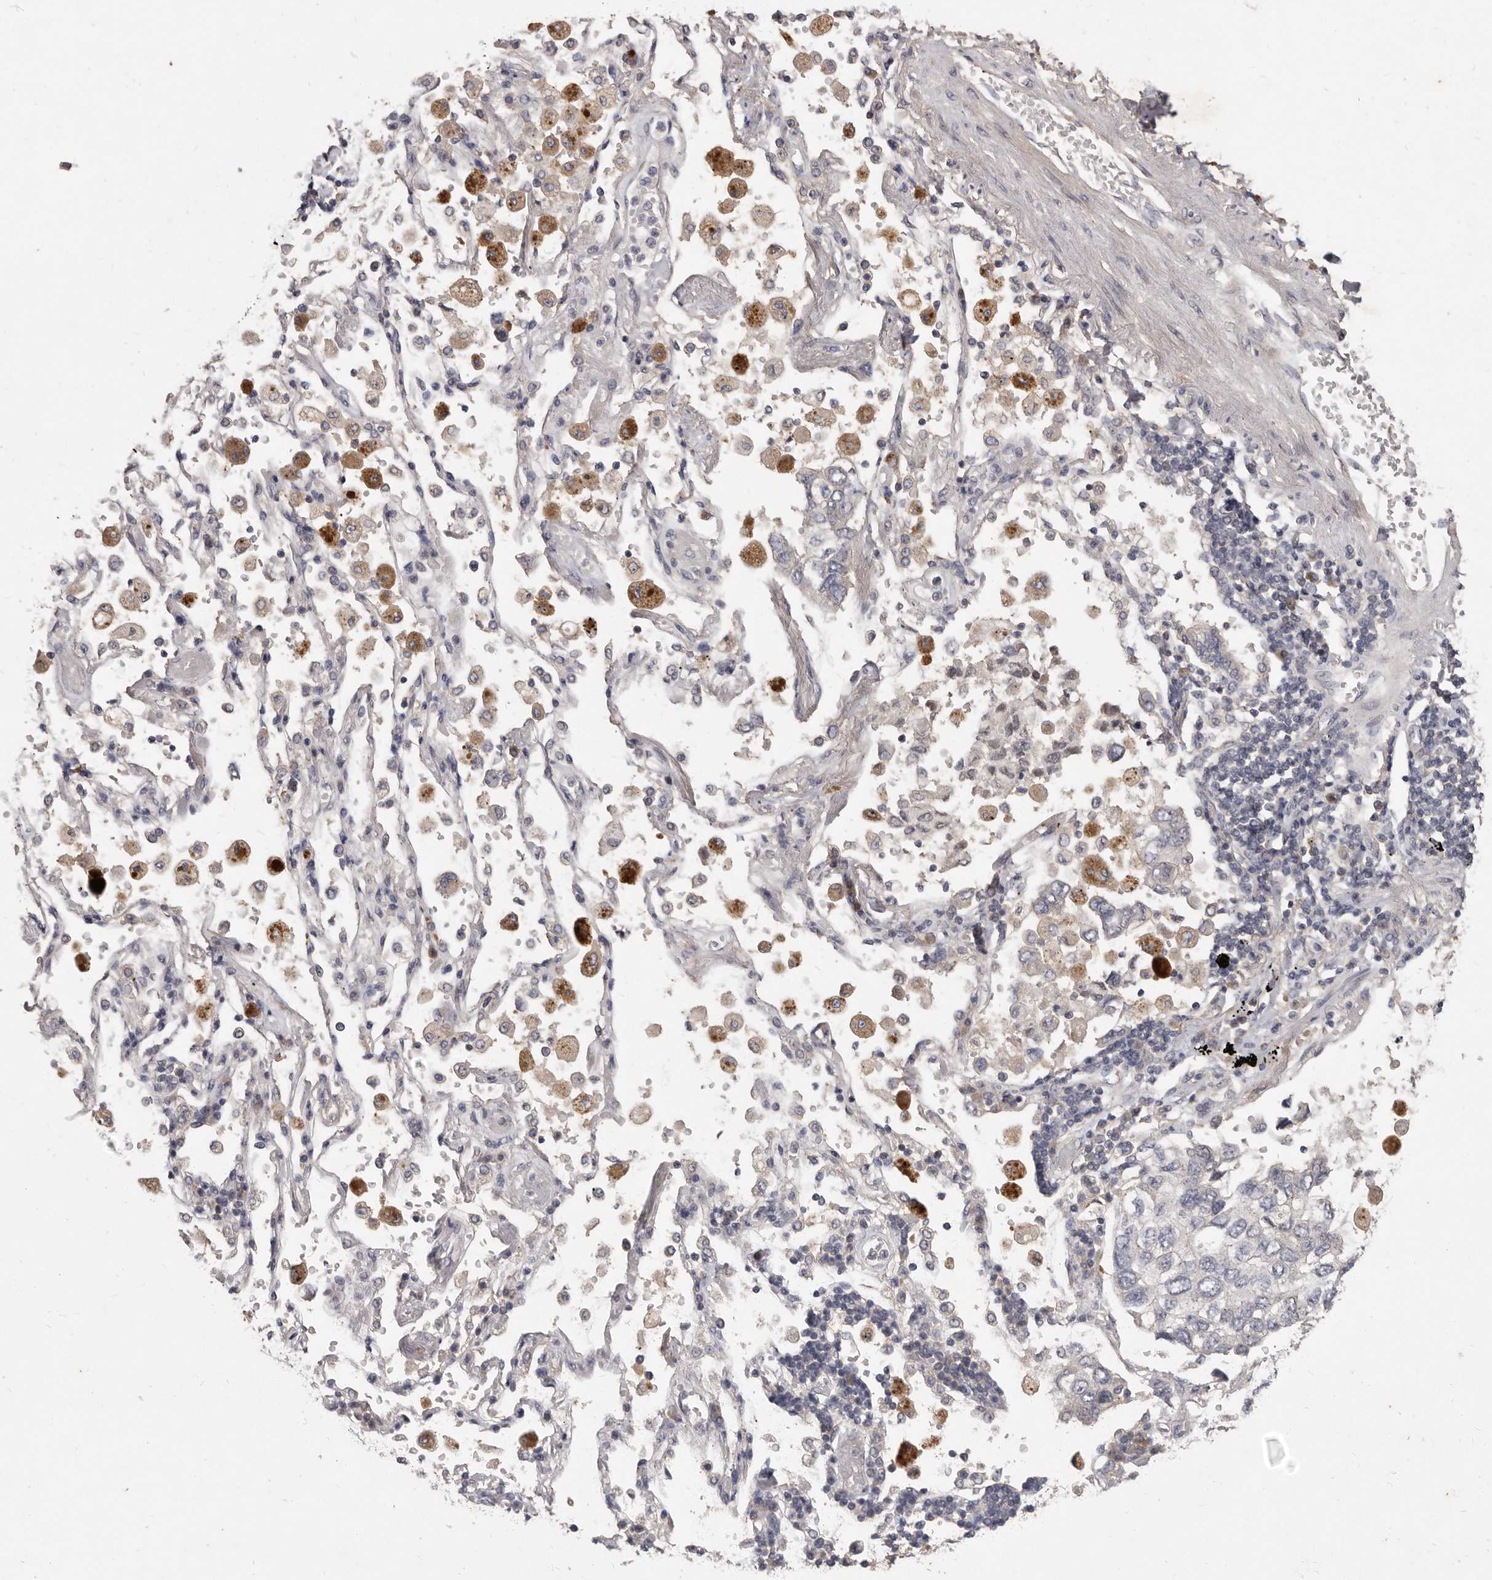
{"staining": {"intensity": "negative", "quantity": "none", "location": "none"}, "tissue": "lung cancer", "cell_type": "Tumor cells", "image_type": "cancer", "snomed": [{"axis": "morphology", "description": "Adenocarcinoma, NOS"}, {"axis": "topography", "description": "Lung"}], "caption": "Immunohistochemistry image of human lung adenocarcinoma stained for a protein (brown), which reveals no positivity in tumor cells.", "gene": "SLC22A1", "patient": {"sex": "male", "age": 63}}